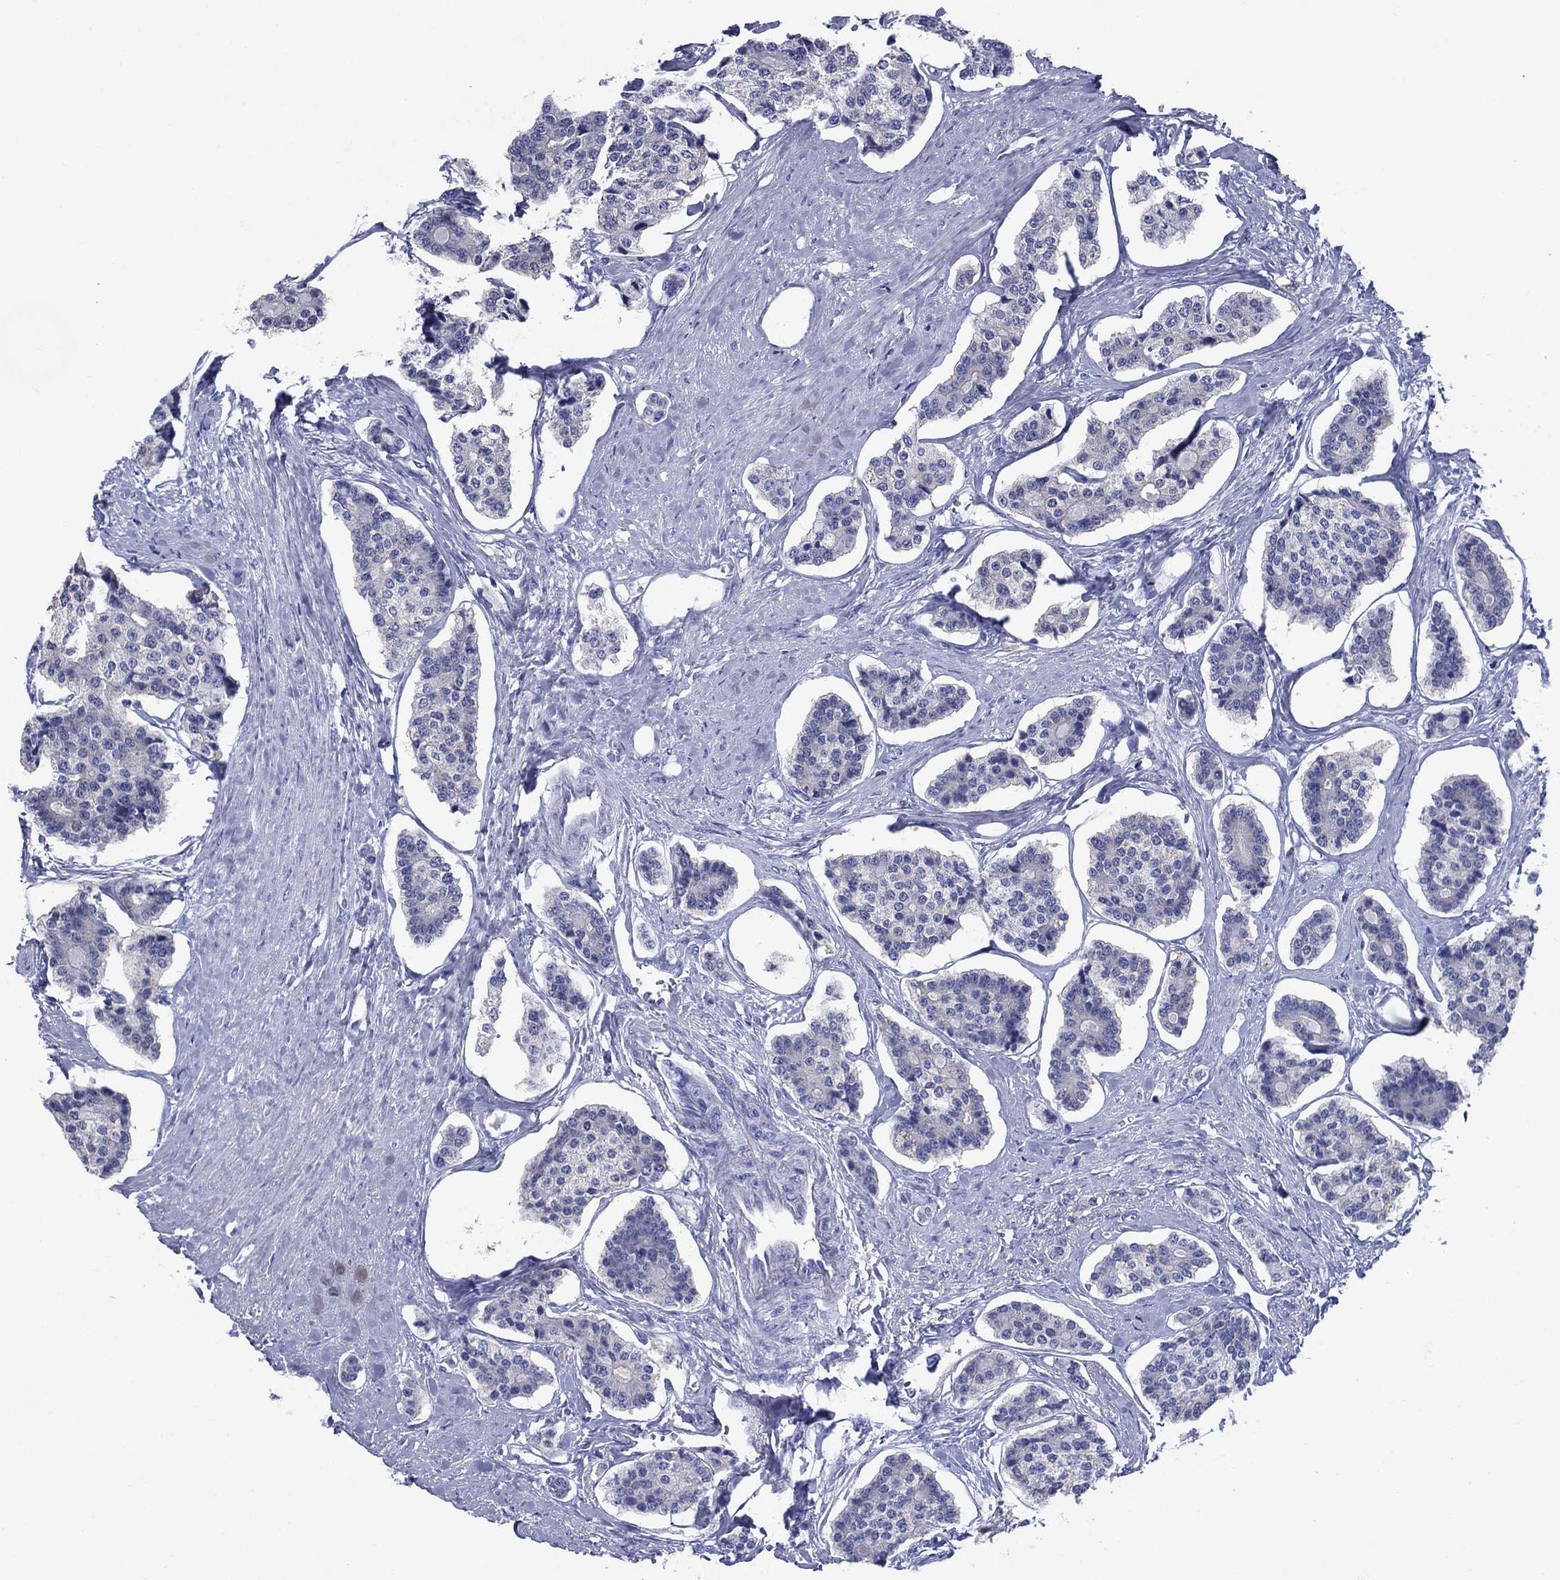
{"staining": {"intensity": "negative", "quantity": "none", "location": "none"}, "tissue": "carcinoid", "cell_type": "Tumor cells", "image_type": "cancer", "snomed": [{"axis": "morphology", "description": "Carcinoid, malignant, NOS"}, {"axis": "topography", "description": "Small intestine"}], "caption": "High magnification brightfield microscopy of carcinoid stained with DAB (3,3'-diaminobenzidine) (brown) and counterstained with hematoxylin (blue): tumor cells show no significant expression.", "gene": "SULT2B1", "patient": {"sex": "female", "age": 65}}